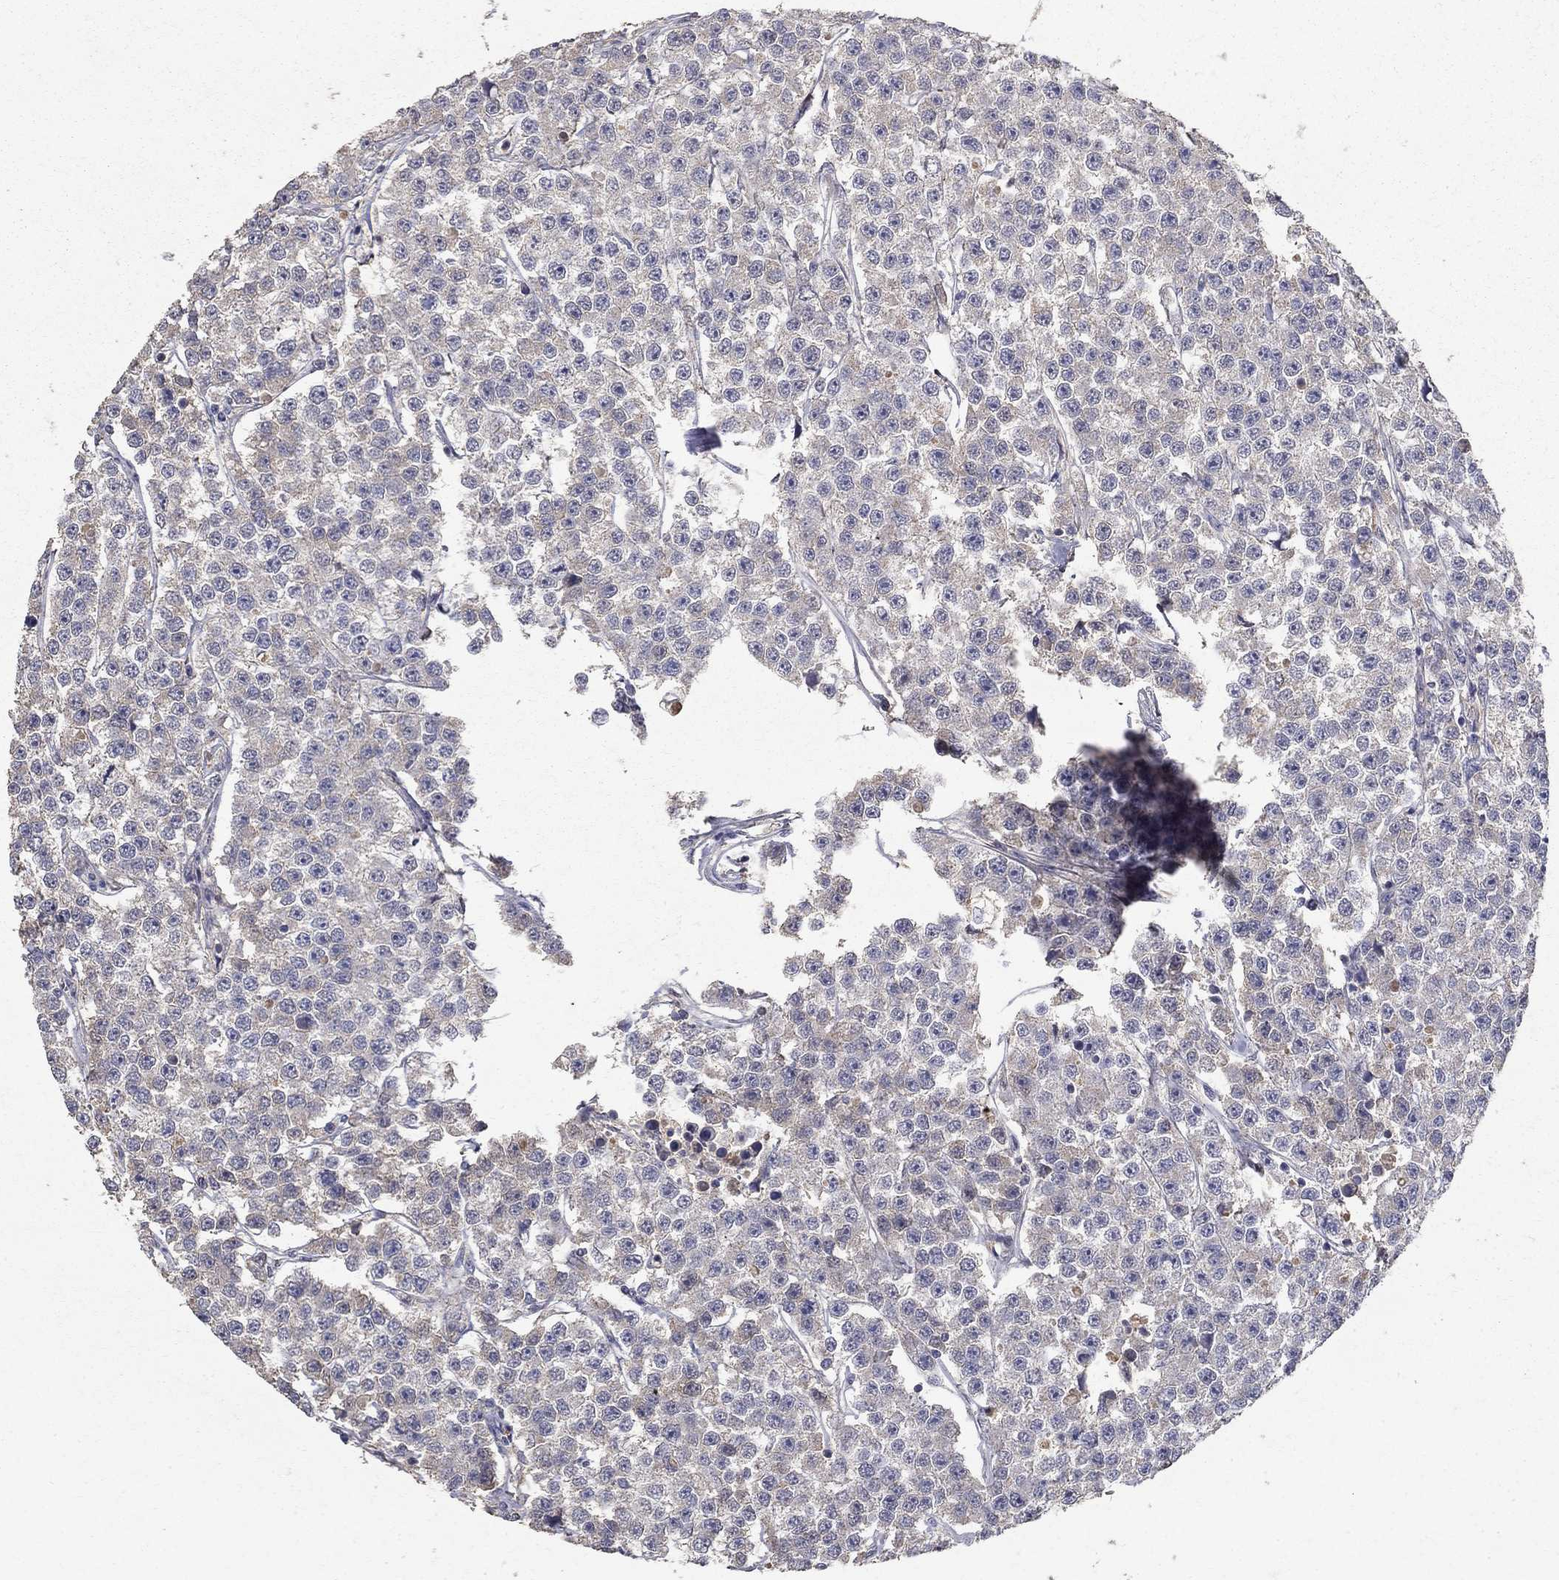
{"staining": {"intensity": "negative", "quantity": "none", "location": "none"}, "tissue": "testis cancer", "cell_type": "Tumor cells", "image_type": "cancer", "snomed": [{"axis": "morphology", "description": "Seminoma, NOS"}, {"axis": "topography", "description": "Testis"}], "caption": "An image of testis cancer stained for a protein displays no brown staining in tumor cells.", "gene": "MPP2", "patient": {"sex": "male", "age": 59}}